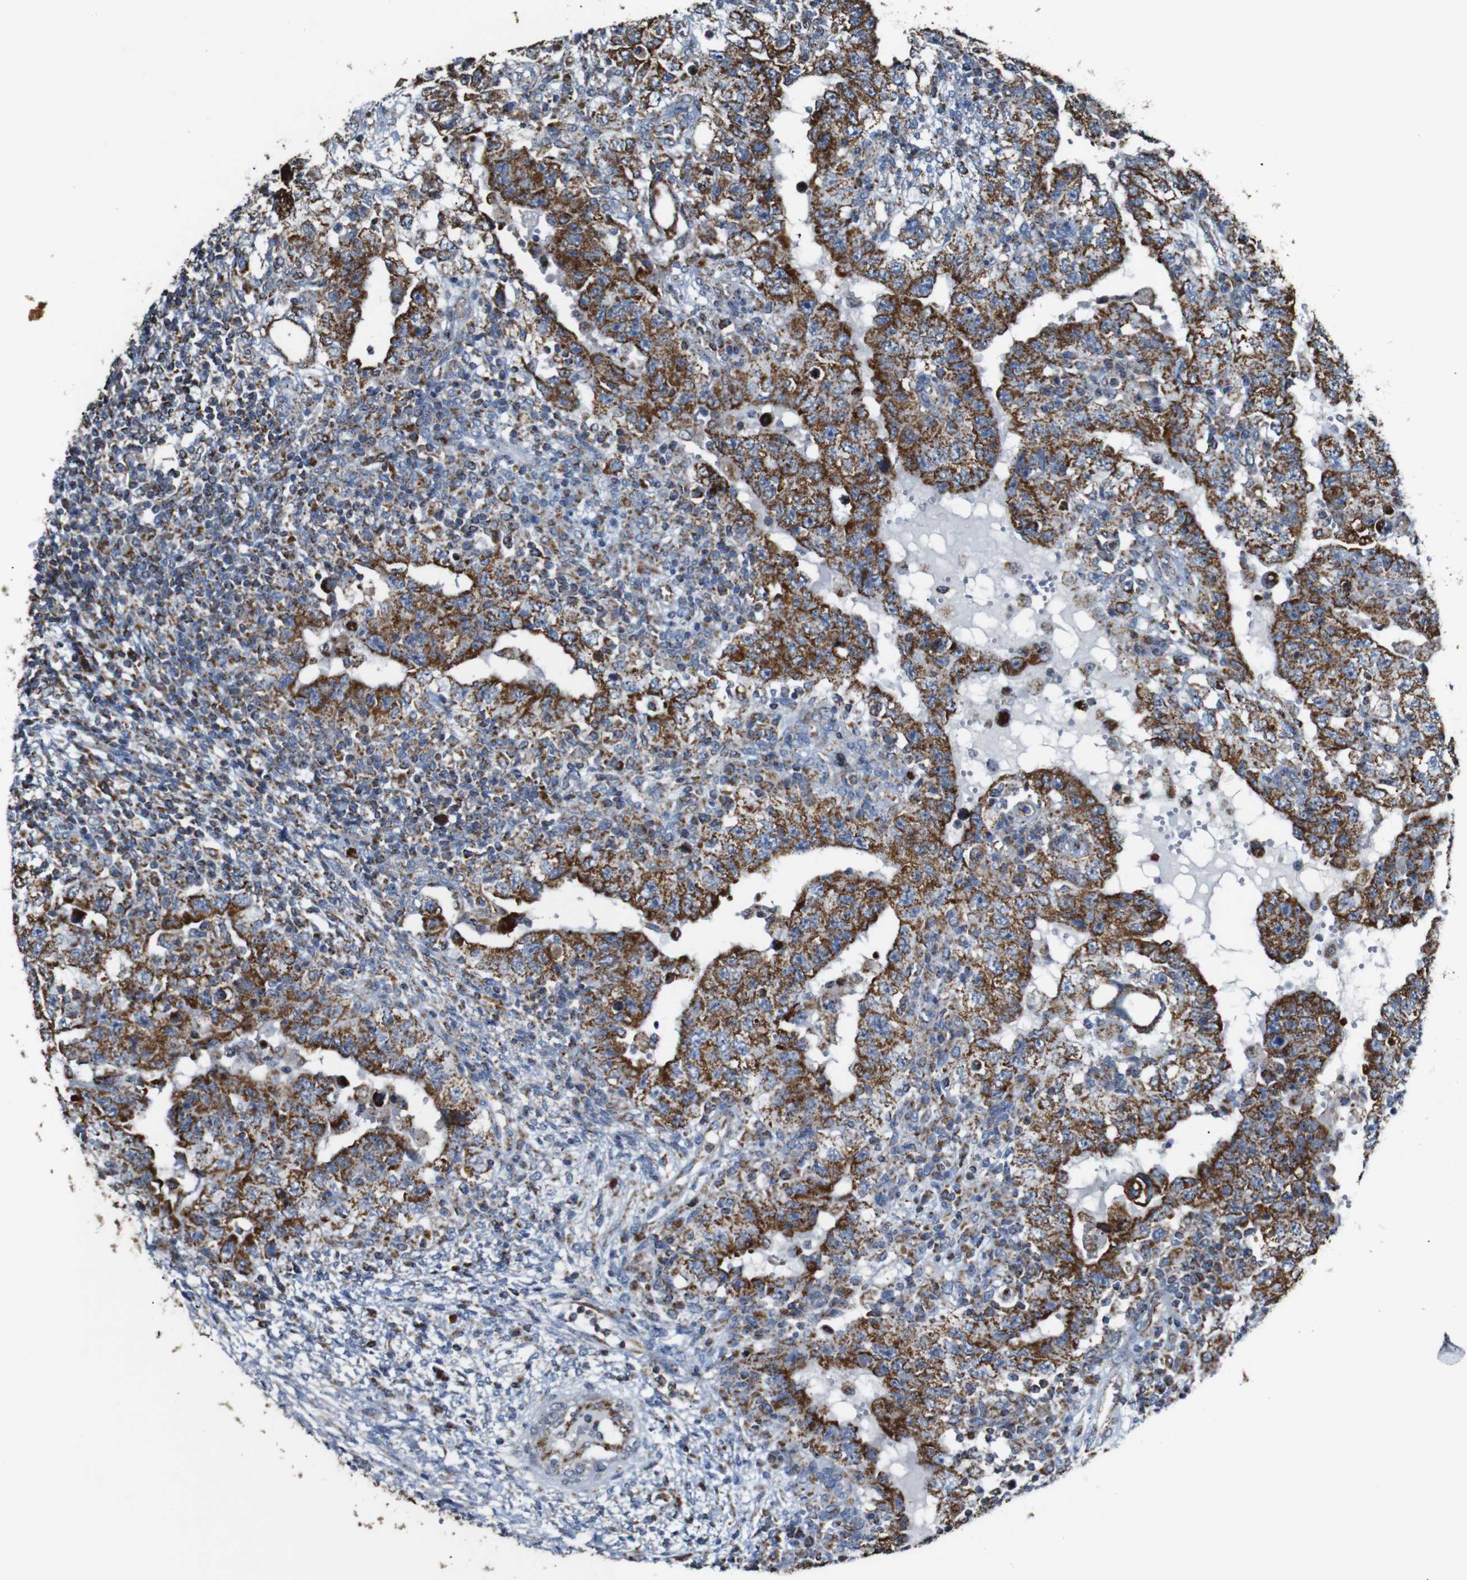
{"staining": {"intensity": "strong", "quantity": ">75%", "location": "cytoplasmic/membranous"}, "tissue": "testis cancer", "cell_type": "Tumor cells", "image_type": "cancer", "snomed": [{"axis": "morphology", "description": "Carcinoma, Embryonal, NOS"}, {"axis": "topography", "description": "Testis"}], "caption": "The photomicrograph exhibits immunohistochemical staining of testis cancer (embryonal carcinoma). There is strong cytoplasmic/membranous staining is present in about >75% of tumor cells.", "gene": "NR3C2", "patient": {"sex": "male", "age": 26}}